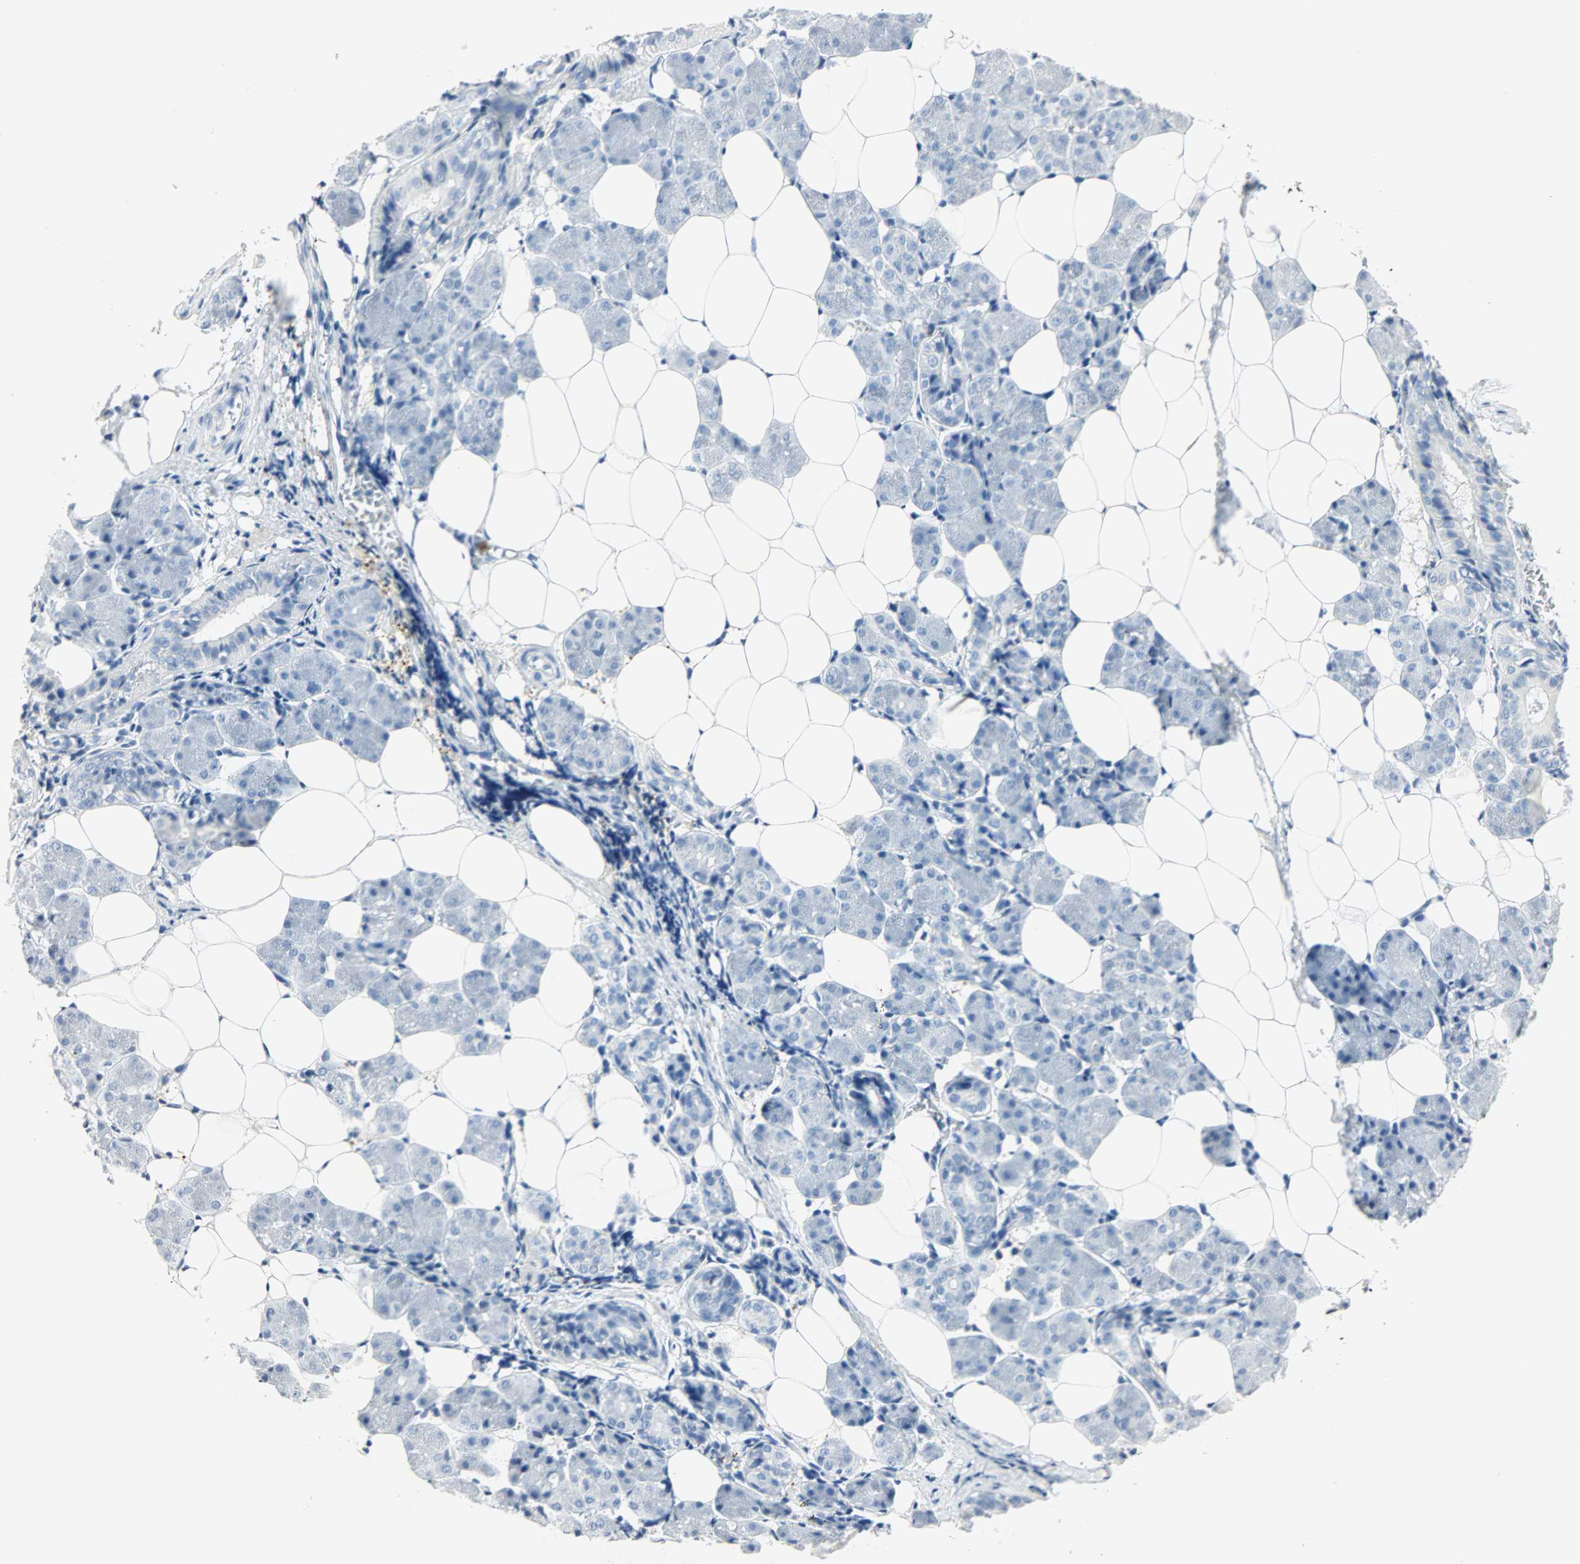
{"staining": {"intensity": "negative", "quantity": "none", "location": "none"}, "tissue": "salivary gland", "cell_type": "Glandular cells", "image_type": "normal", "snomed": [{"axis": "morphology", "description": "Normal tissue, NOS"}, {"axis": "morphology", "description": "Adenoma, NOS"}, {"axis": "topography", "description": "Salivary gland"}], "caption": "This is an immunohistochemistry (IHC) image of normal salivary gland. There is no positivity in glandular cells.", "gene": "PTPN6", "patient": {"sex": "female", "age": 32}}